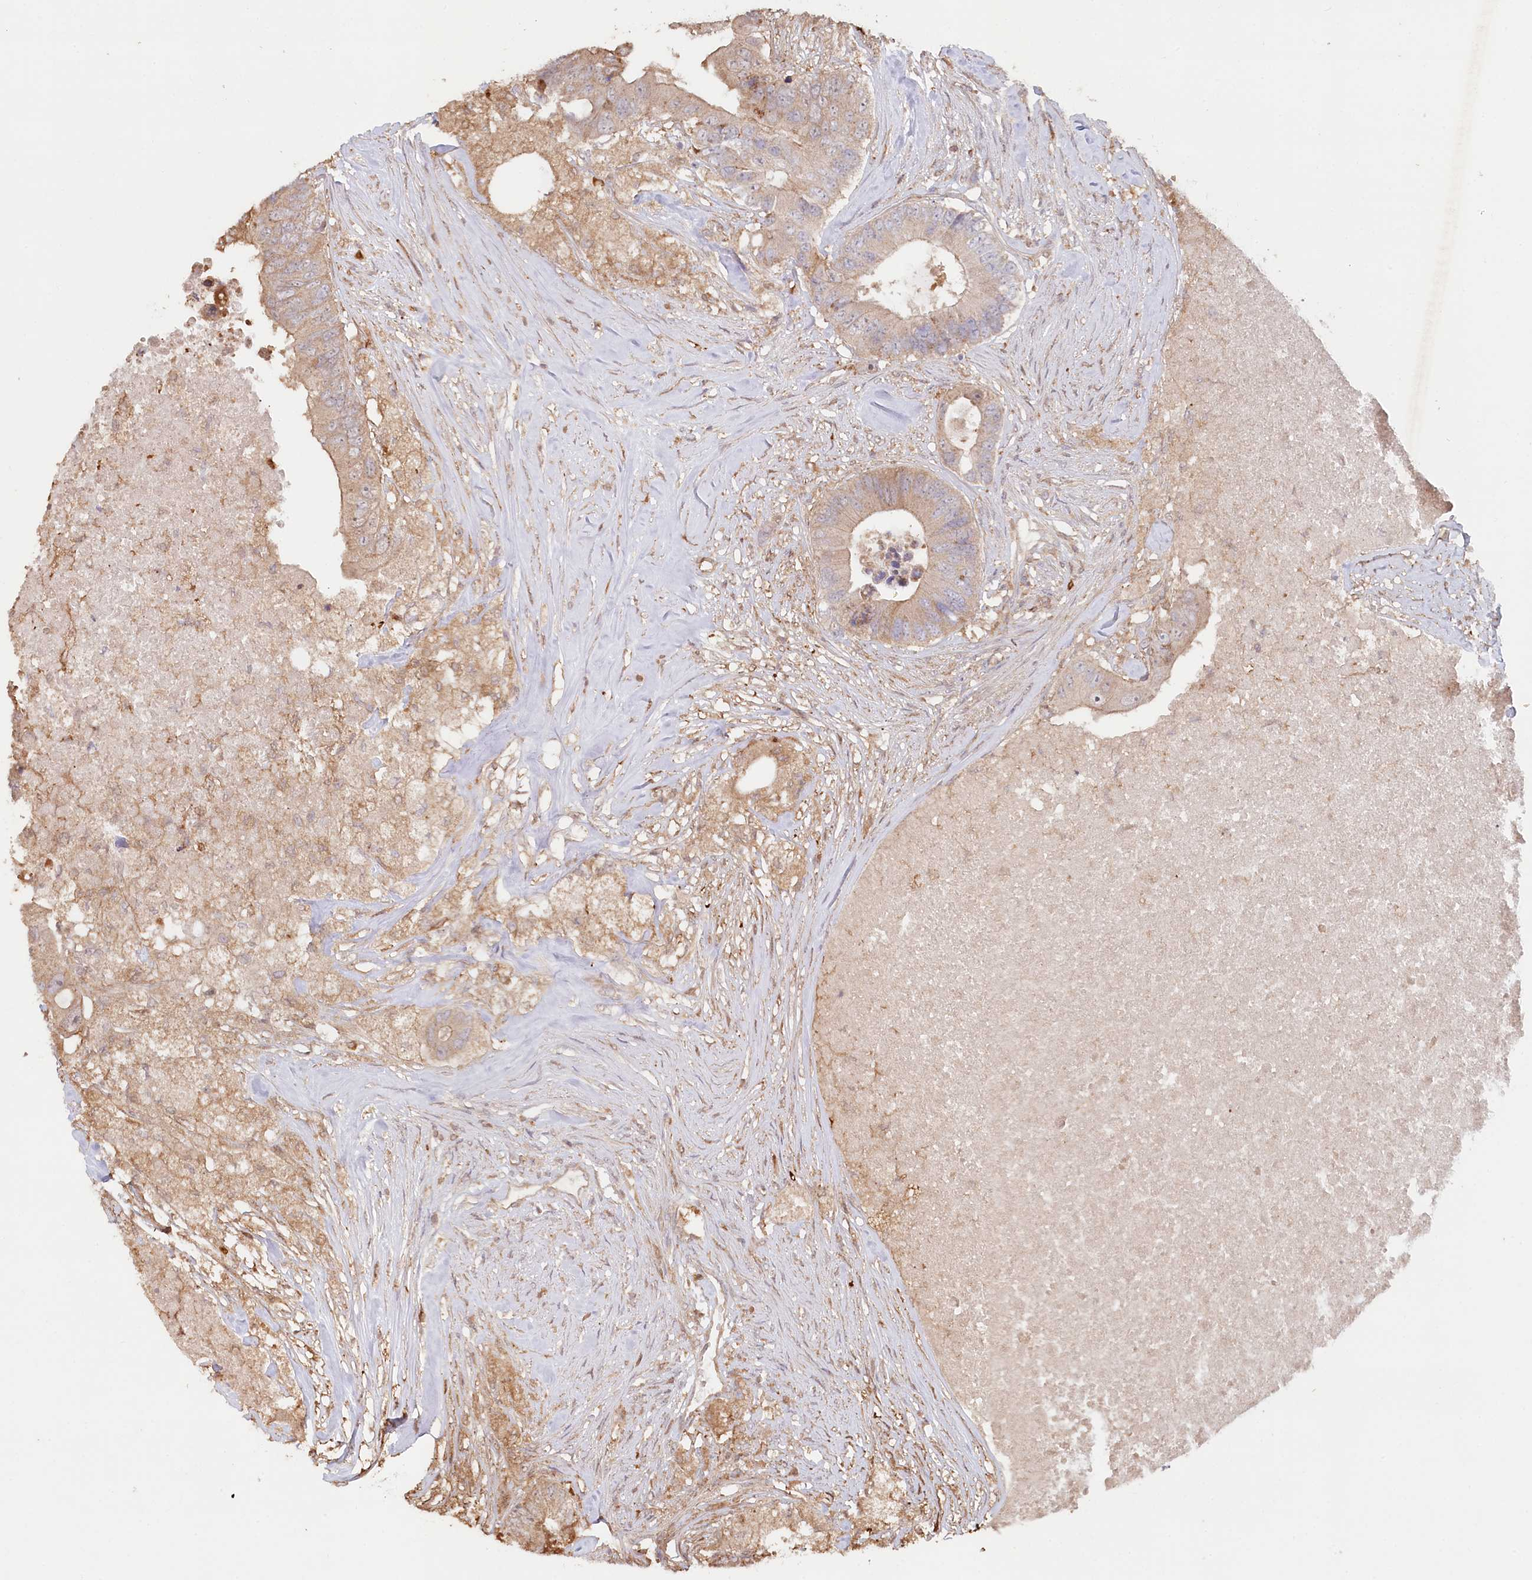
{"staining": {"intensity": "moderate", "quantity": ">75%", "location": "cytoplasmic/membranous"}, "tissue": "colorectal cancer", "cell_type": "Tumor cells", "image_type": "cancer", "snomed": [{"axis": "morphology", "description": "Adenocarcinoma, NOS"}, {"axis": "topography", "description": "Colon"}], "caption": "A photomicrograph showing moderate cytoplasmic/membranous positivity in approximately >75% of tumor cells in adenocarcinoma (colorectal), as visualized by brown immunohistochemical staining.", "gene": "HAL", "patient": {"sex": "male", "age": 71}}